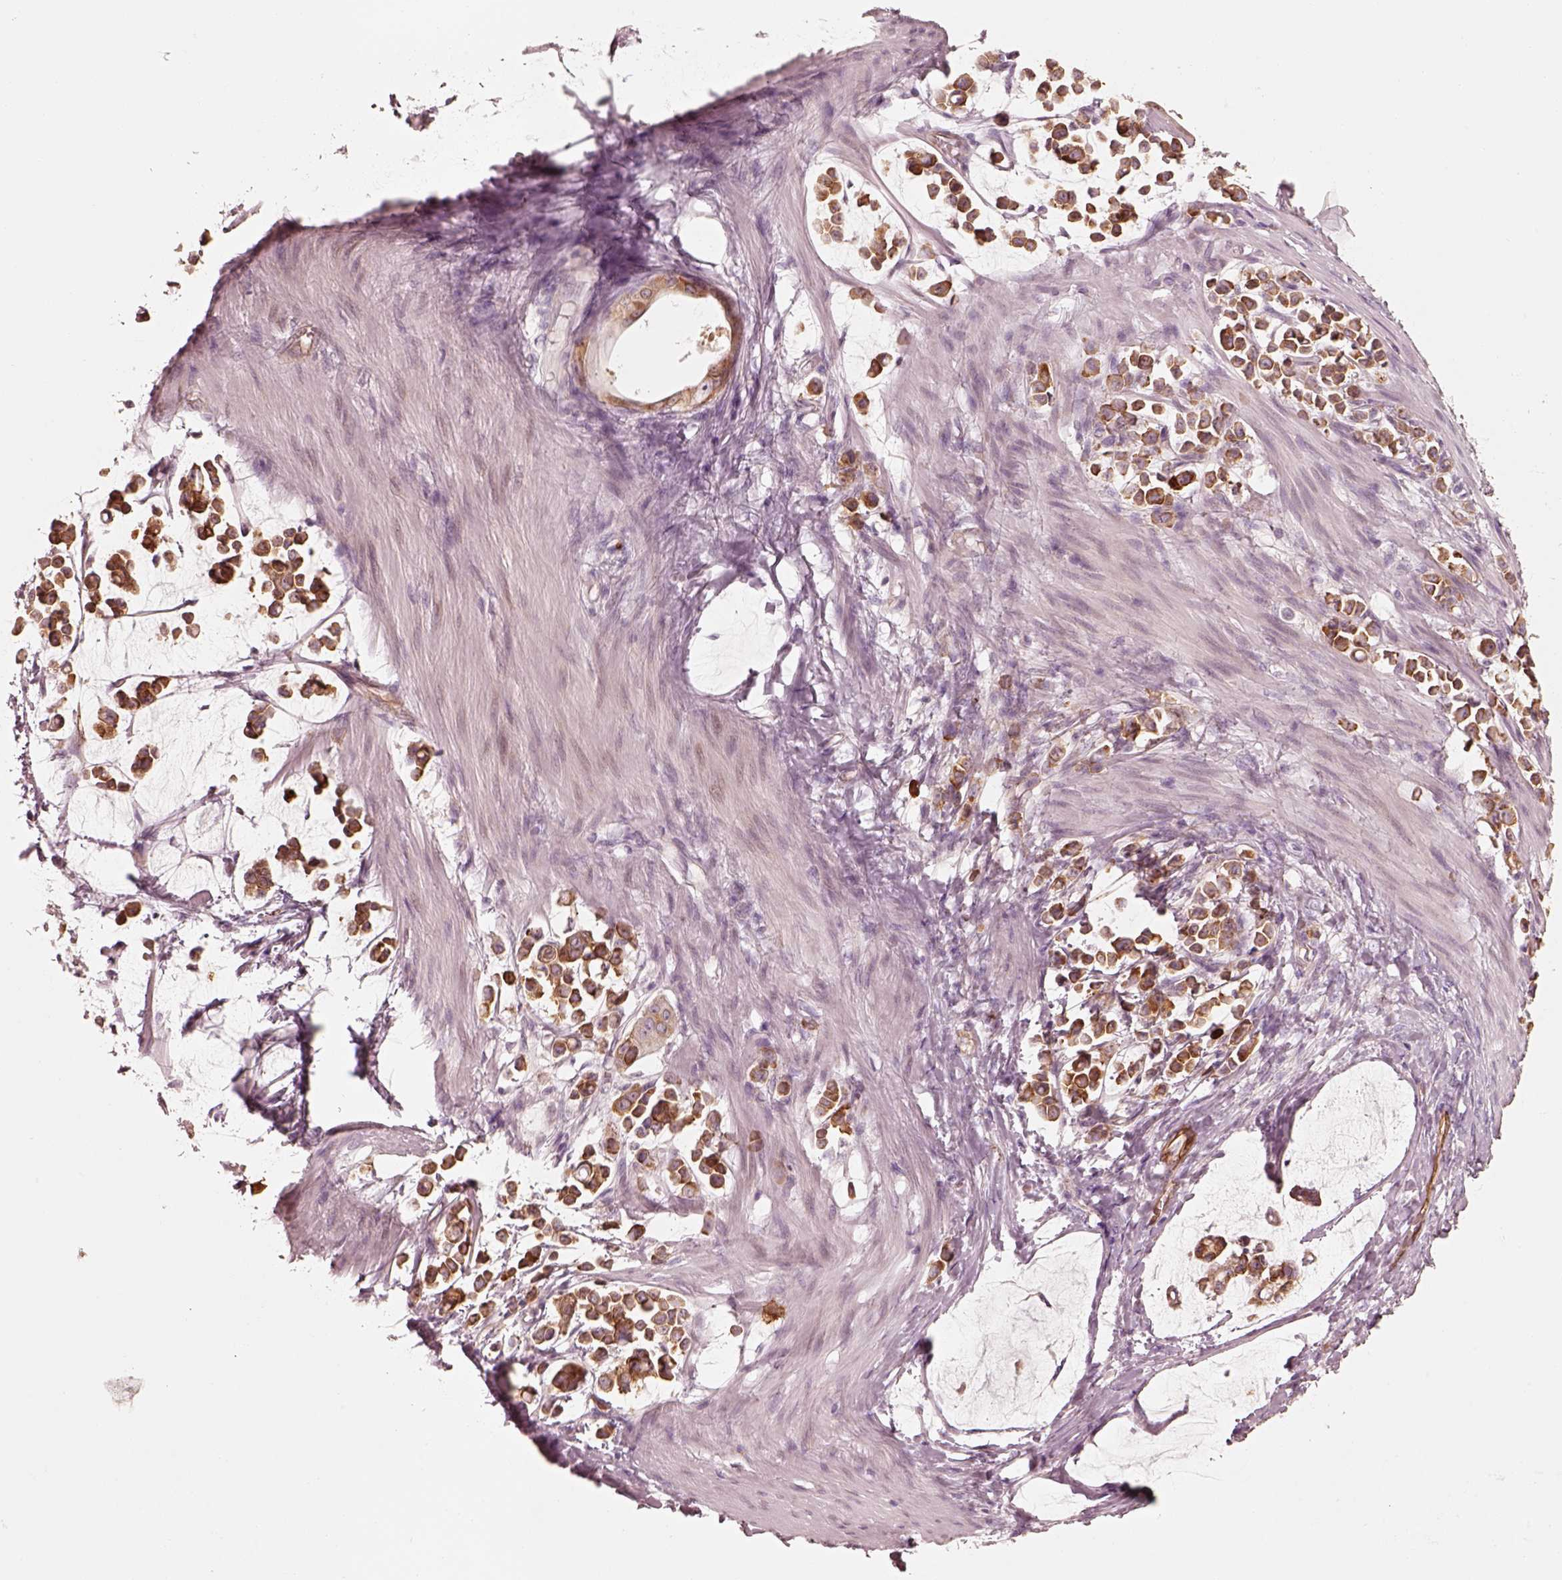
{"staining": {"intensity": "moderate", "quantity": ">75%", "location": "cytoplasmic/membranous"}, "tissue": "stomach cancer", "cell_type": "Tumor cells", "image_type": "cancer", "snomed": [{"axis": "morphology", "description": "Adenocarcinoma, NOS"}, {"axis": "topography", "description": "Stomach"}], "caption": "Adenocarcinoma (stomach) stained with a protein marker demonstrates moderate staining in tumor cells.", "gene": "RAB3C", "patient": {"sex": "male", "age": 82}}